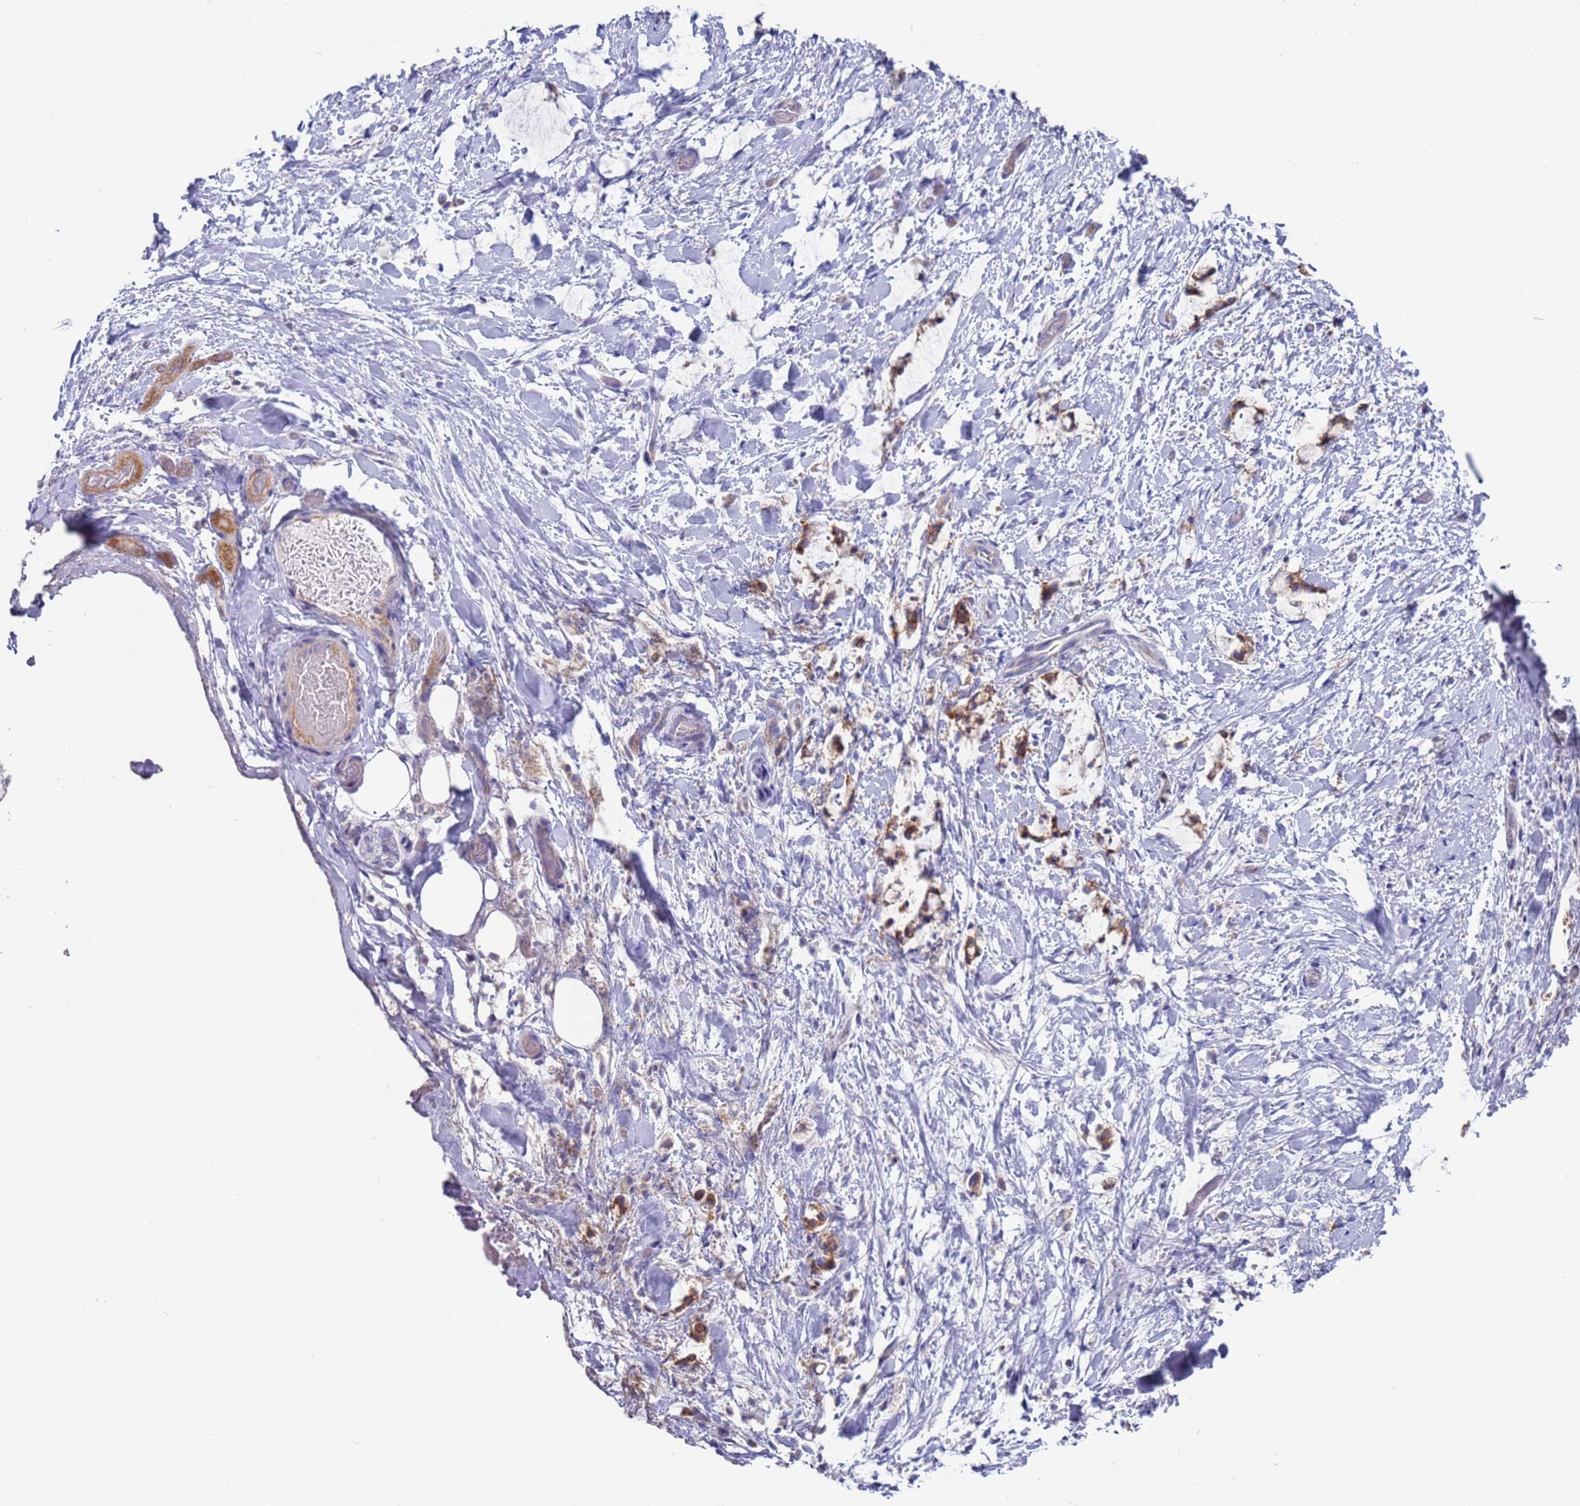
{"staining": {"intensity": "negative", "quantity": "none", "location": "none"}, "tissue": "smooth muscle", "cell_type": "Smooth muscle cells", "image_type": "normal", "snomed": [{"axis": "morphology", "description": "Normal tissue, NOS"}, {"axis": "morphology", "description": "Adenocarcinoma, NOS"}, {"axis": "topography", "description": "Colon"}, {"axis": "topography", "description": "Peripheral nerve tissue"}], "caption": "DAB immunohistochemical staining of benign human smooth muscle demonstrates no significant staining in smooth muscle cells. (DAB (3,3'-diaminobenzidine) immunohistochemistry (IHC) visualized using brightfield microscopy, high magnification).", "gene": "KRTCAP3", "patient": {"sex": "male", "age": 14}}